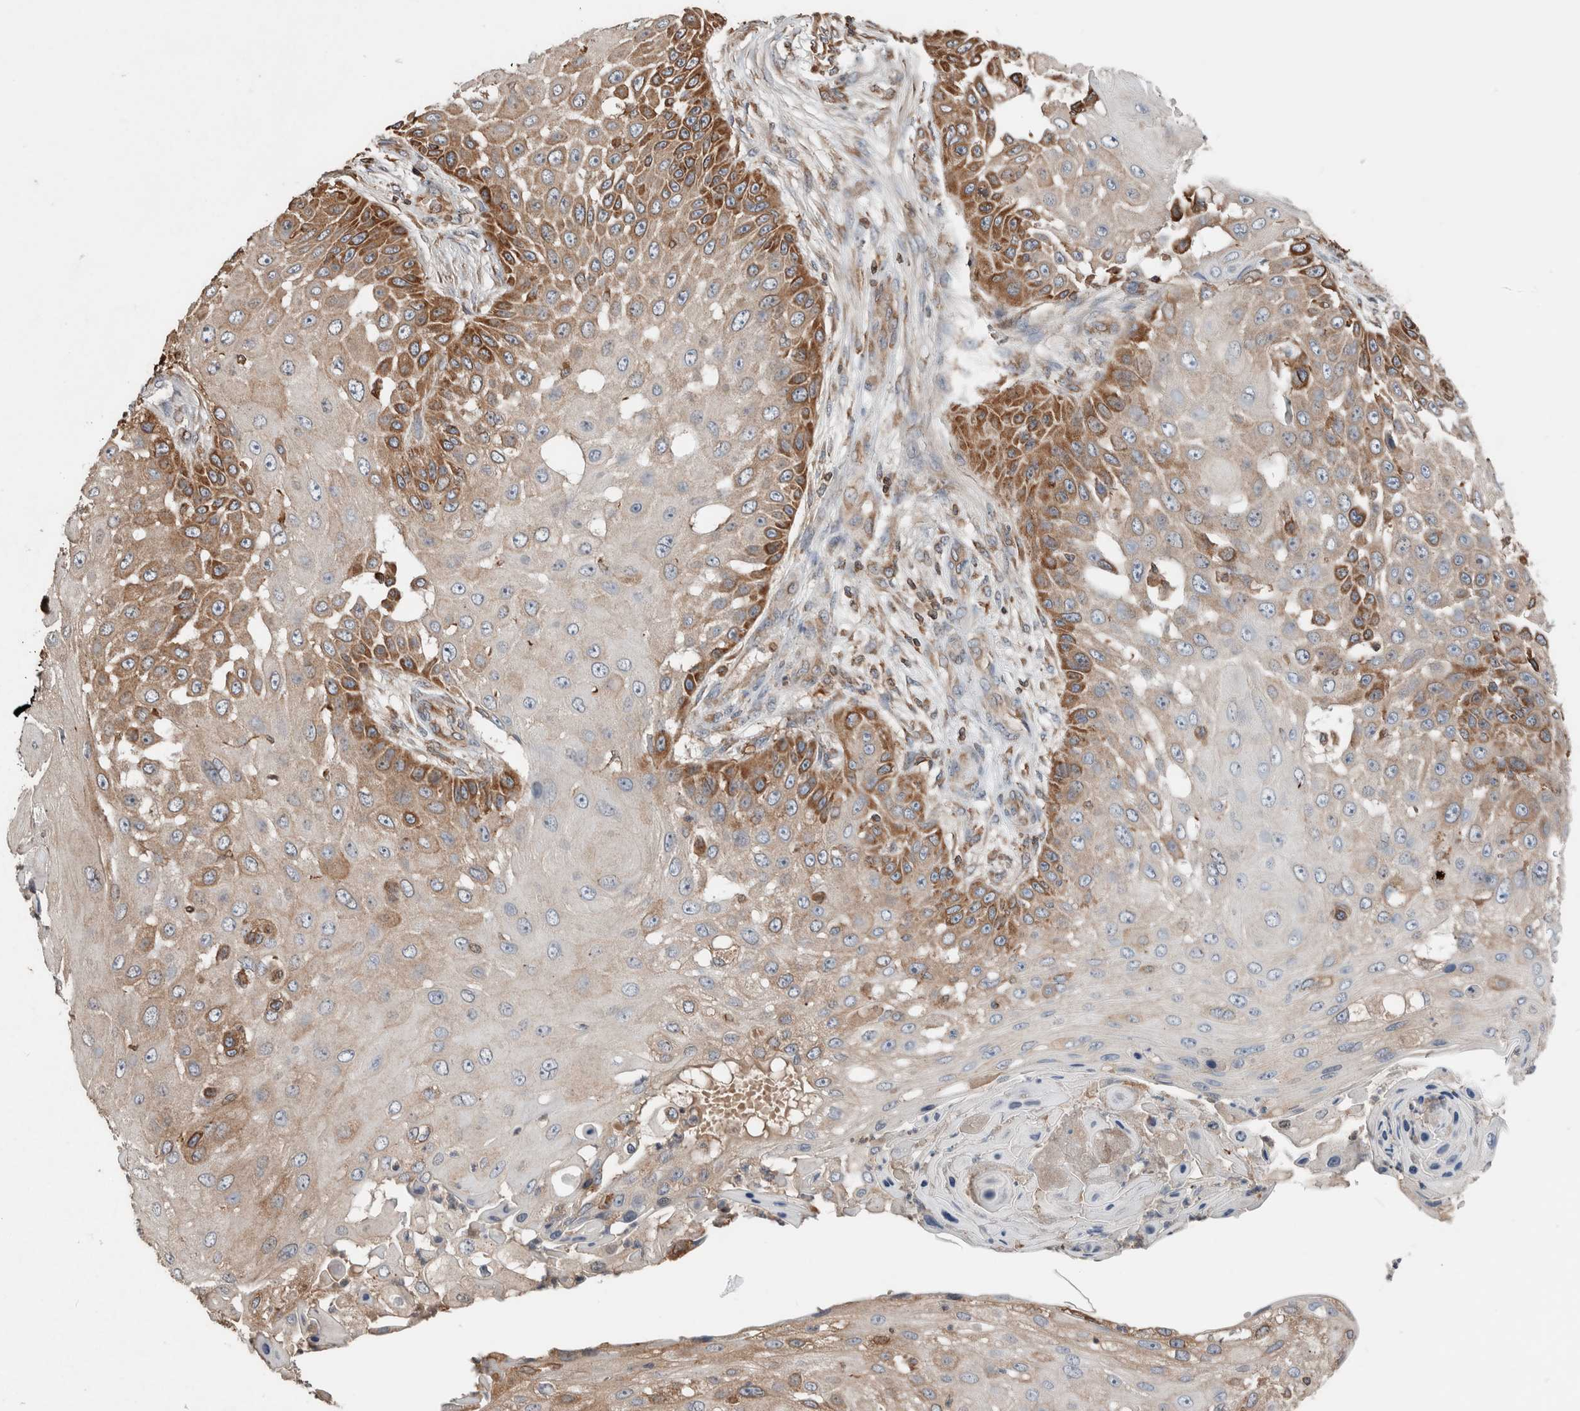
{"staining": {"intensity": "moderate", "quantity": "25%-75%", "location": "cytoplasmic/membranous"}, "tissue": "skin cancer", "cell_type": "Tumor cells", "image_type": "cancer", "snomed": [{"axis": "morphology", "description": "Squamous cell carcinoma, NOS"}, {"axis": "topography", "description": "Skin"}], "caption": "Immunohistochemical staining of skin squamous cell carcinoma reveals medium levels of moderate cytoplasmic/membranous staining in about 25%-75% of tumor cells.", "gene": "ERAP2", "patient": {"sex": "female", "age": 44}}